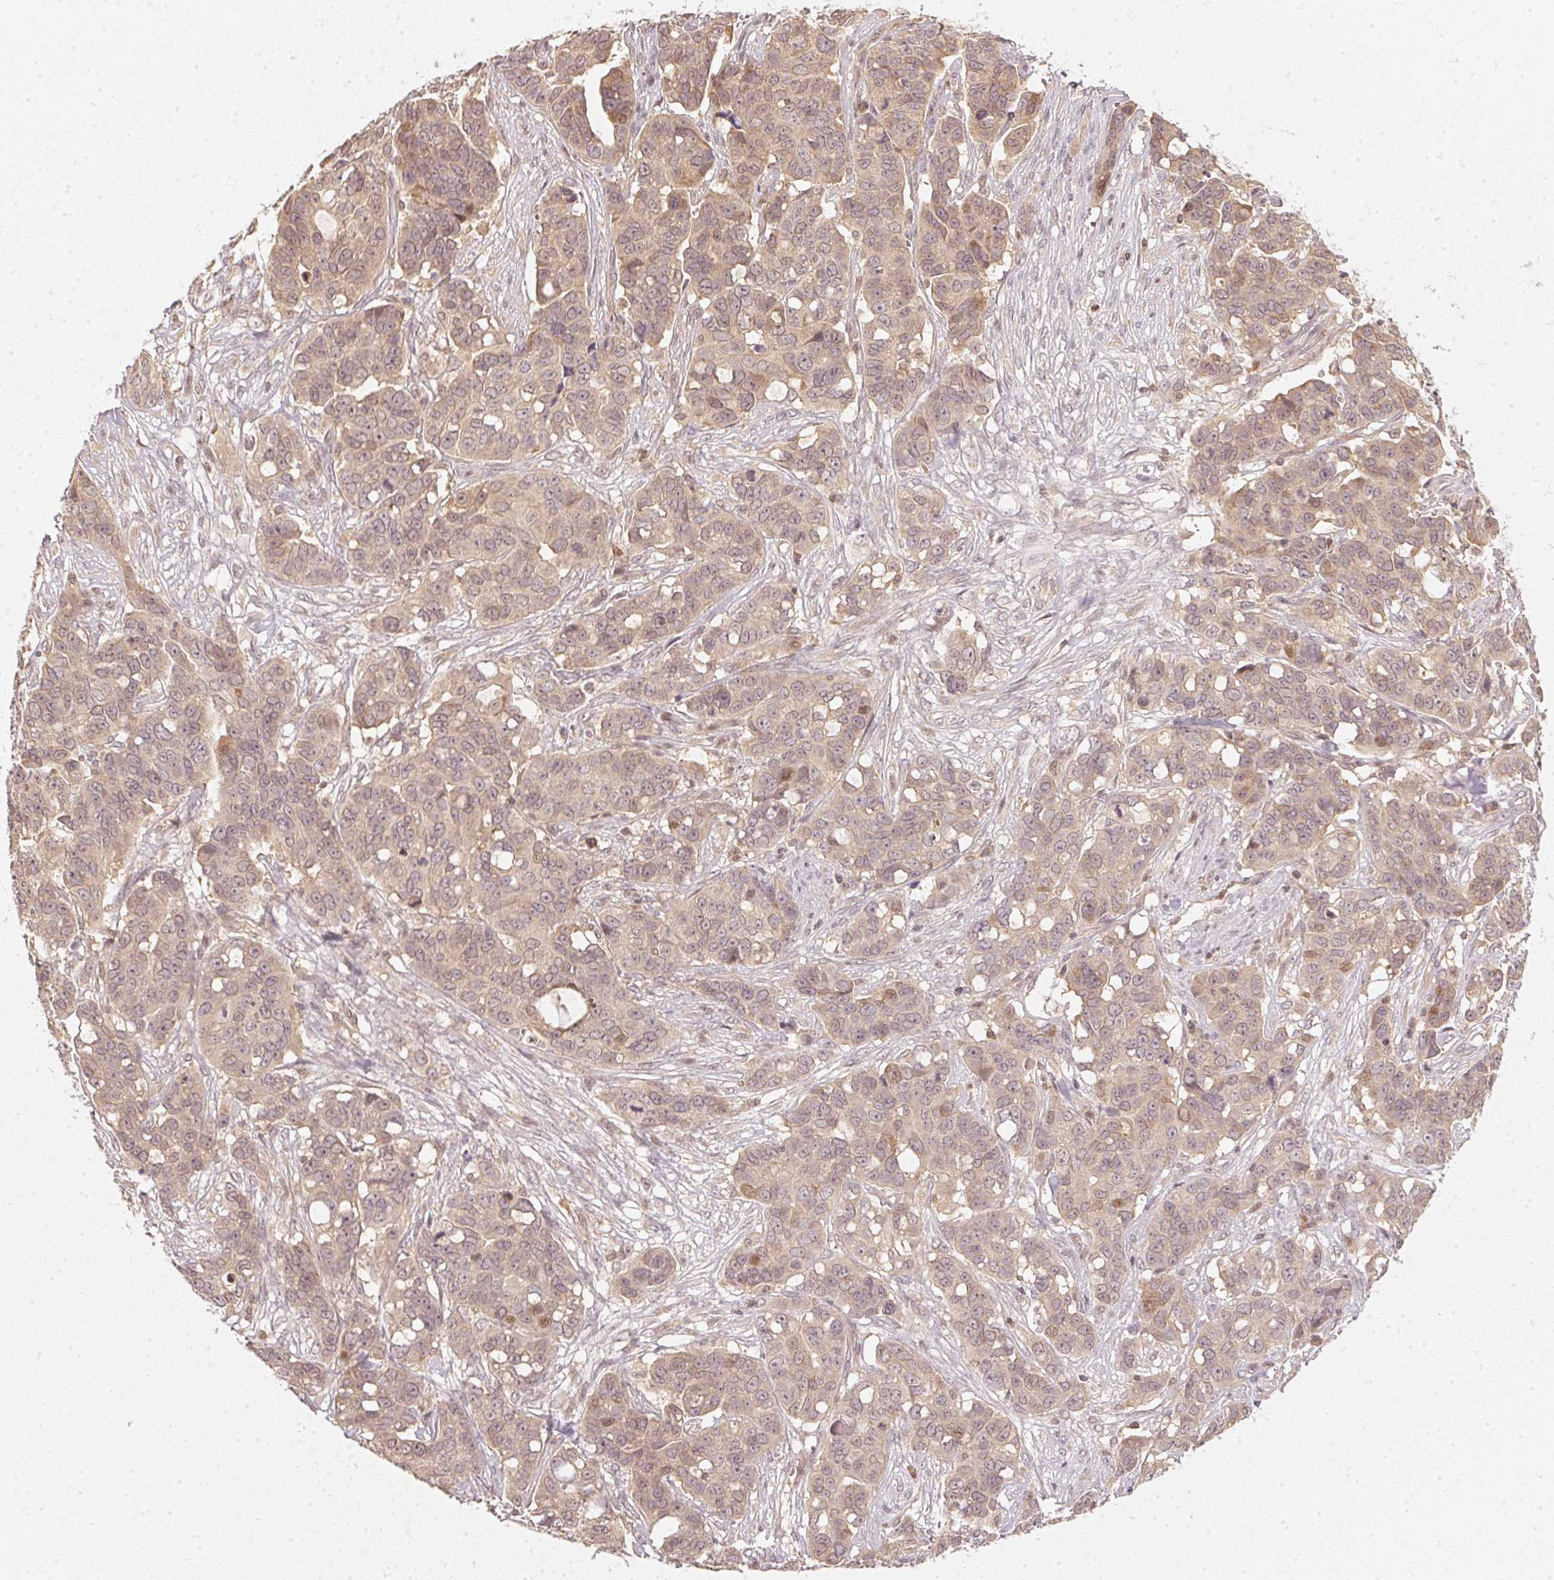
{"staining": {"intensity": "weak", "quantity": "25%-75%", "location": "nuclear"}, "tissue": "ovarian cancer", "cell_type": "Tumor cells", "image_type": "cancer", "snomed": [{"axis": "morphology", "description": "Carcinoma, endometroid"}, {"axis": "topography", "description": "Ovary"}], "caption": "Immunohistochemical staining of human ovarian endometroid carcinoma shows low levels of weak nuclear staining in approximately 25%-75% of tumor cells.", "gene": "UBE2L3", "patient": {"sex": "female", "age": 78}}